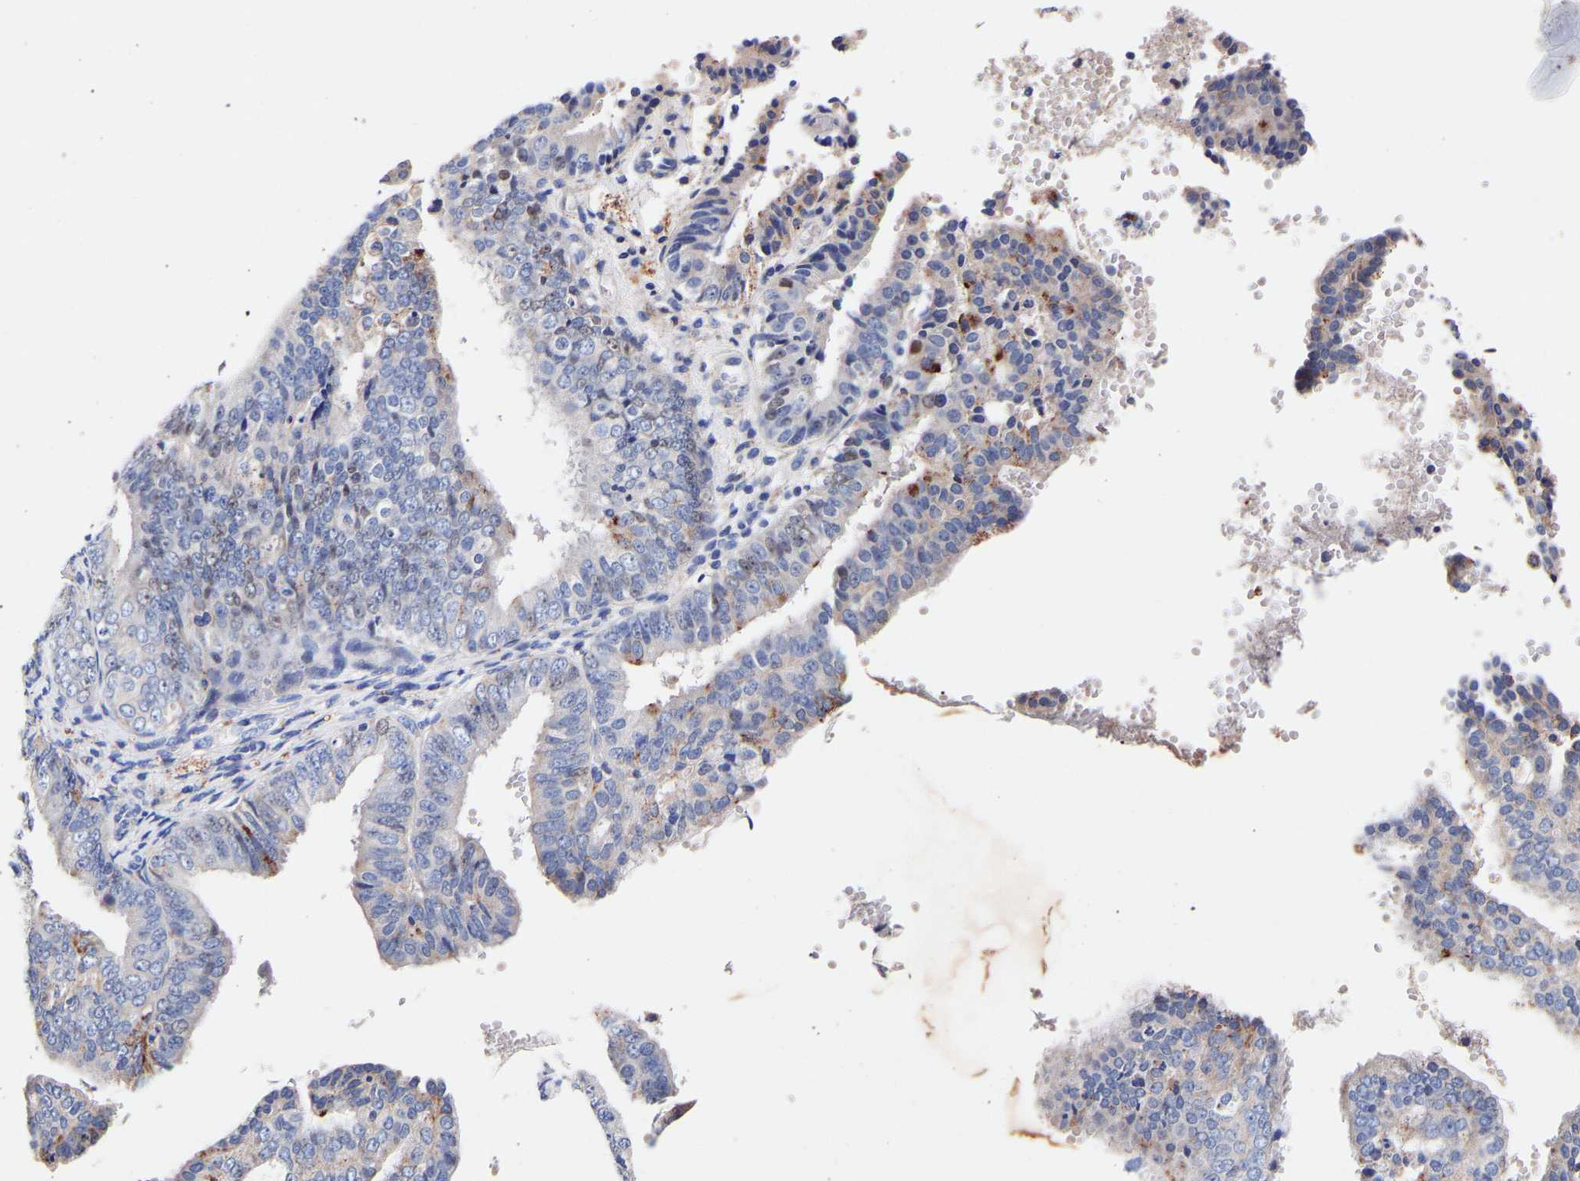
{"staining": {"intensity": "moderate", "quantity": "<25%", "location": "cytoplasmic/membranous"}, "tissue": "endometrial cancer", "cell_type": "Tumor cells", "image_type": "cancer", "snomed": [{"axis": "morphology", "description": "Adenocarcinoma, NOS"}, {"axis": "topography", "description": "Endometrium"}], "caption": "Adenocarcinoma (endometrial) stained for a protein shows moderate cytoplasmic/membranous positivity in tumor cells.", "gene": "SEM1", "patient": {"sex": "female", "age": 63}}